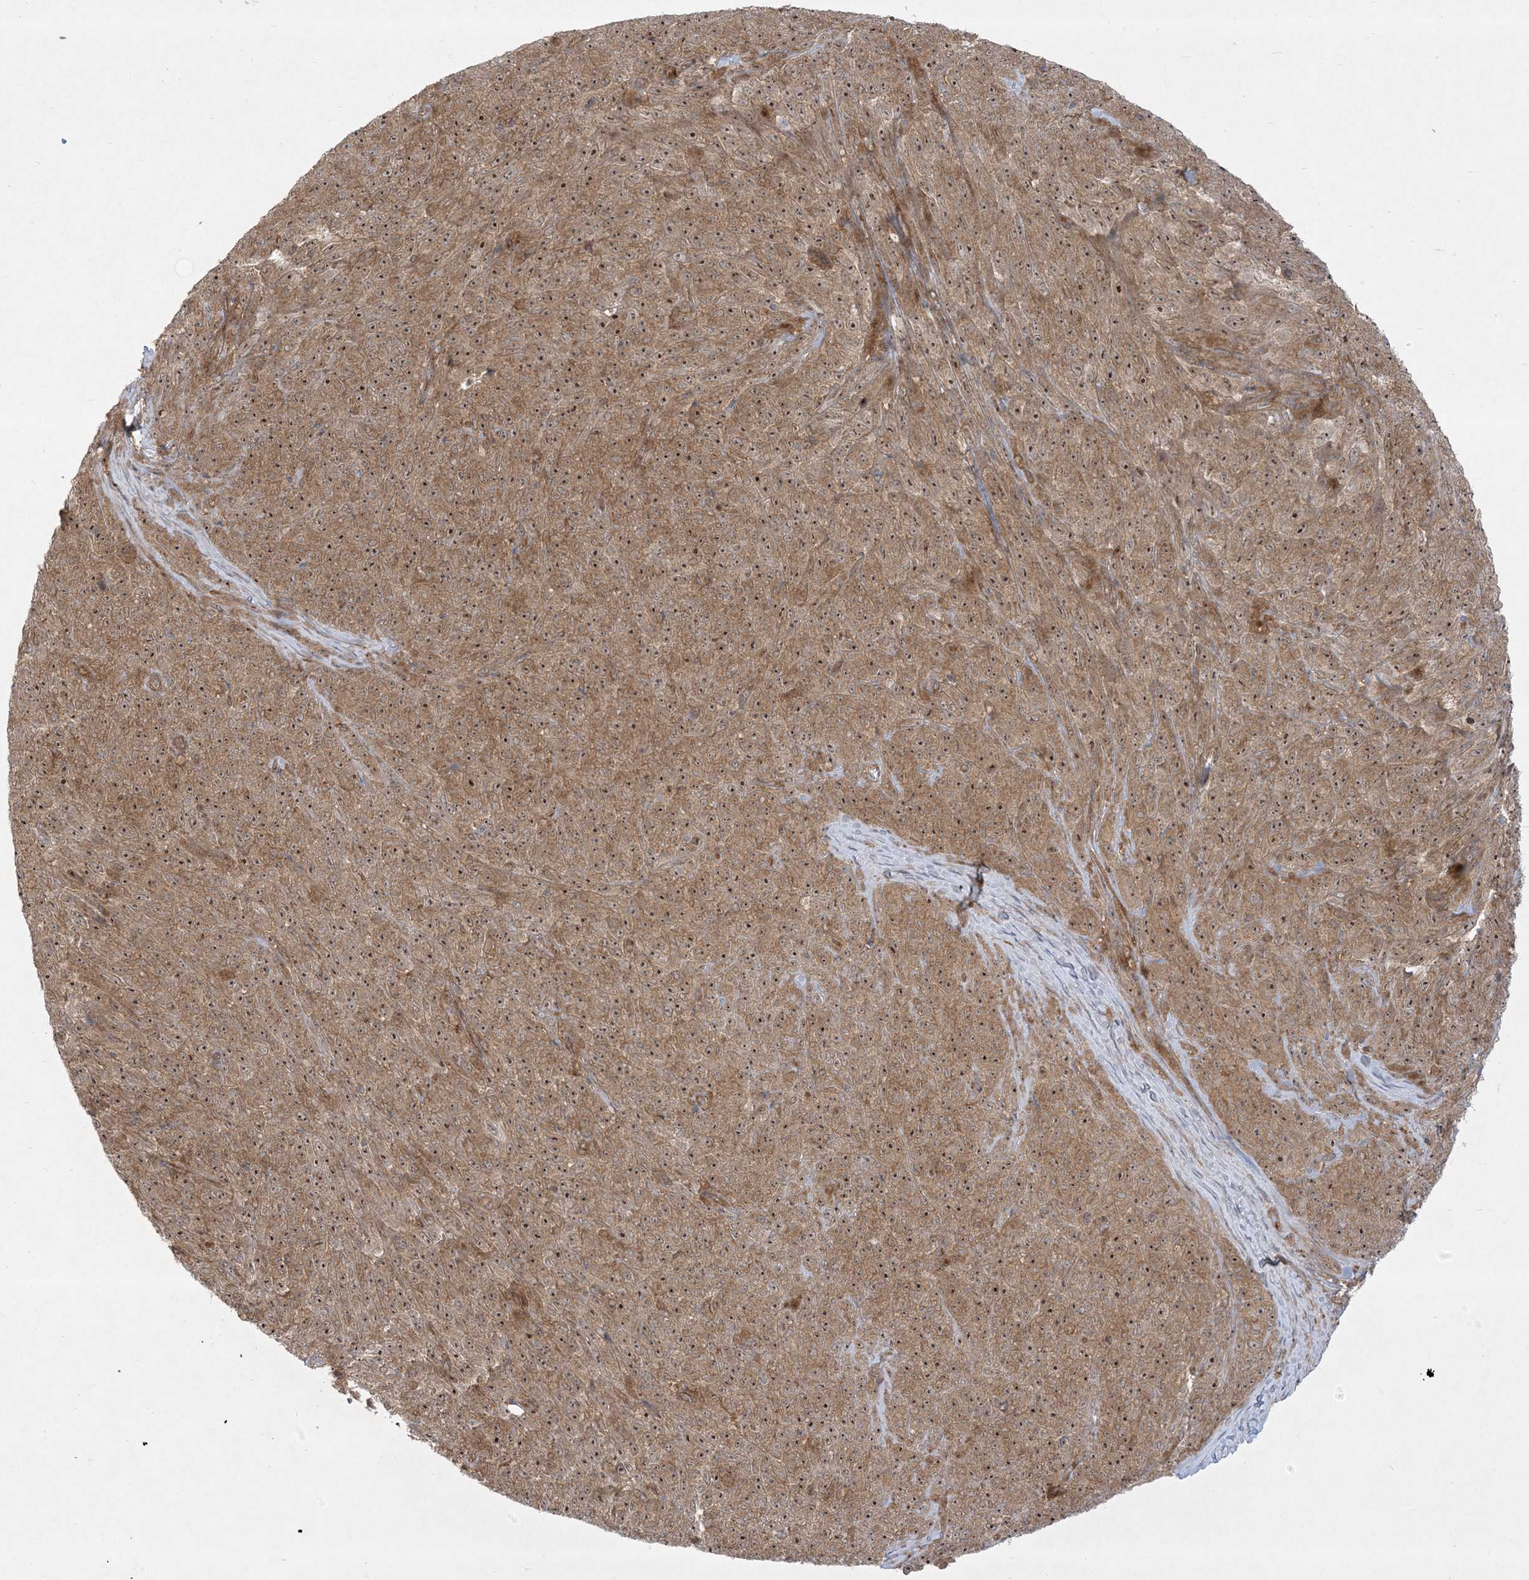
{"staining": {"intensity": "moderate", "quantity": ">75%", "location": "cytoplasmic/membranous,nuclear"}, "tissue": "melanoma", "cell_type": "Tumor cells", "image_type": "cancer", "snomed": [{"axis": "morphology", "description": "Malignant melanoma, NOS"}, {"axis": "topography", "description": "Skin"}], "caption": "This is a micrograph of immunohistochemistry staining of malignant melanoma, which shows moderate positivity in the cytoplasmic/membranous and nuclear of tumor cells.", "gene": "SOGA3", "patient": {"sex": "female", "age": 82}}